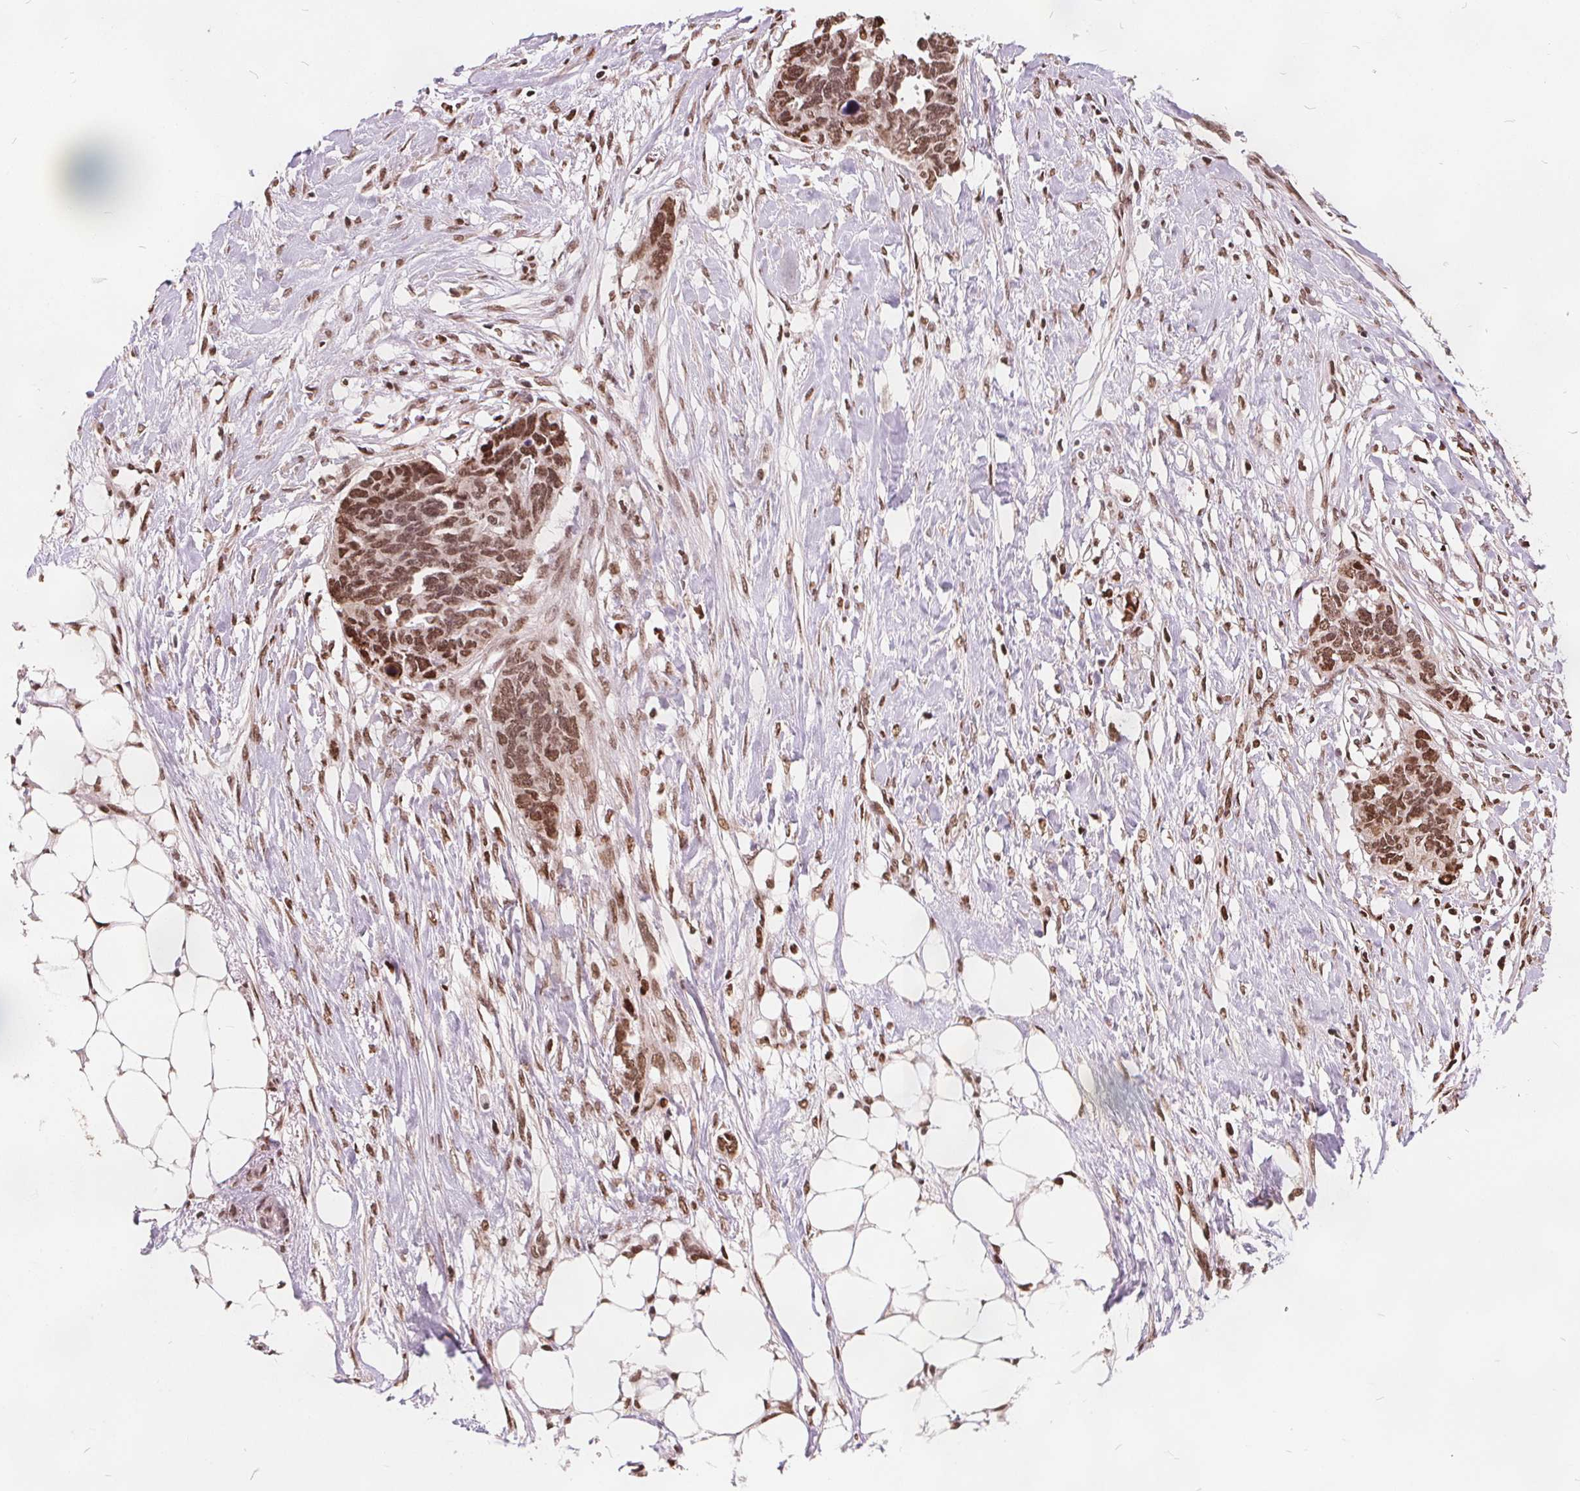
{"staining": {"intensity": "moderate", "quantity": ">75%", "location": "nuclear"}, "tissue": "ovarian cancer", "cell_type": "Tumor cells", "image_type": "cancer", "snomed": [{"axis": "morphology", "description": "Cystadenocarcinoma, serous, NOS"}, {"axis": "topography", "description": "Ovary"}], "caption": "Ovarian cancer stained with a protein marker reveals moderate staining in tumor cells.", "gene": "ISLR2", "patient": {"sex": "female", "age": 69}}